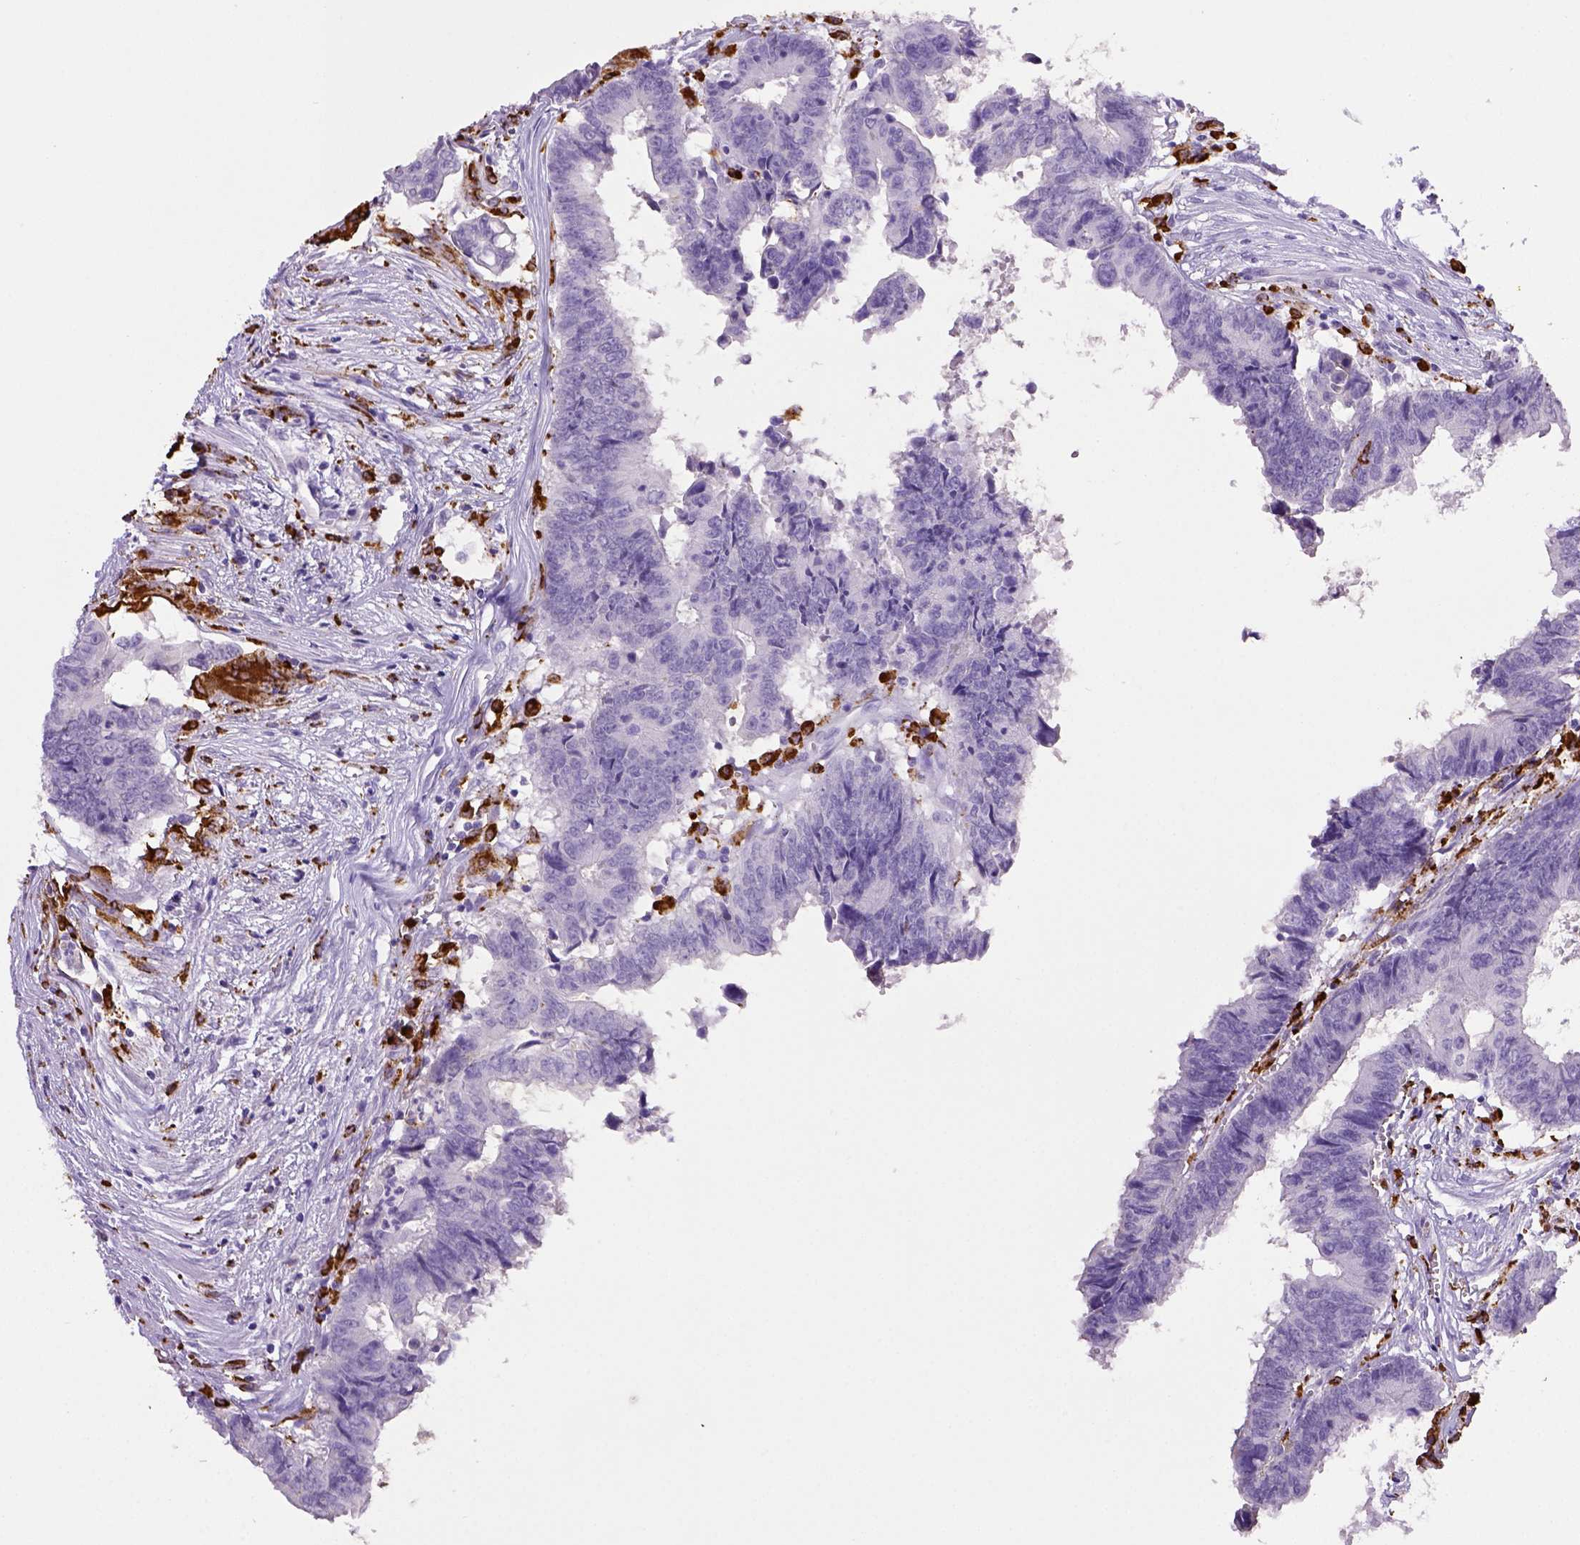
{"staining": {"intensity": "negative", "quantity": "none", "location": "none"}, "tissue": "colorectal cancer", "cell_type": "Tumor cells", "image_type": "cancer", "snomed": [{"axis": "morphology", "description": "Adenocarcinoma, NOS"}, {"axis": "topography", "description": "Colon"}], "caption": "High power microscopy micrograph of an IHC micrograph of colorectal cancer (adenocarcinoma), revealing no significant positivity in tumor cells.", "gene": "CD68", "patient": {"sex": "female", "age": 82}}